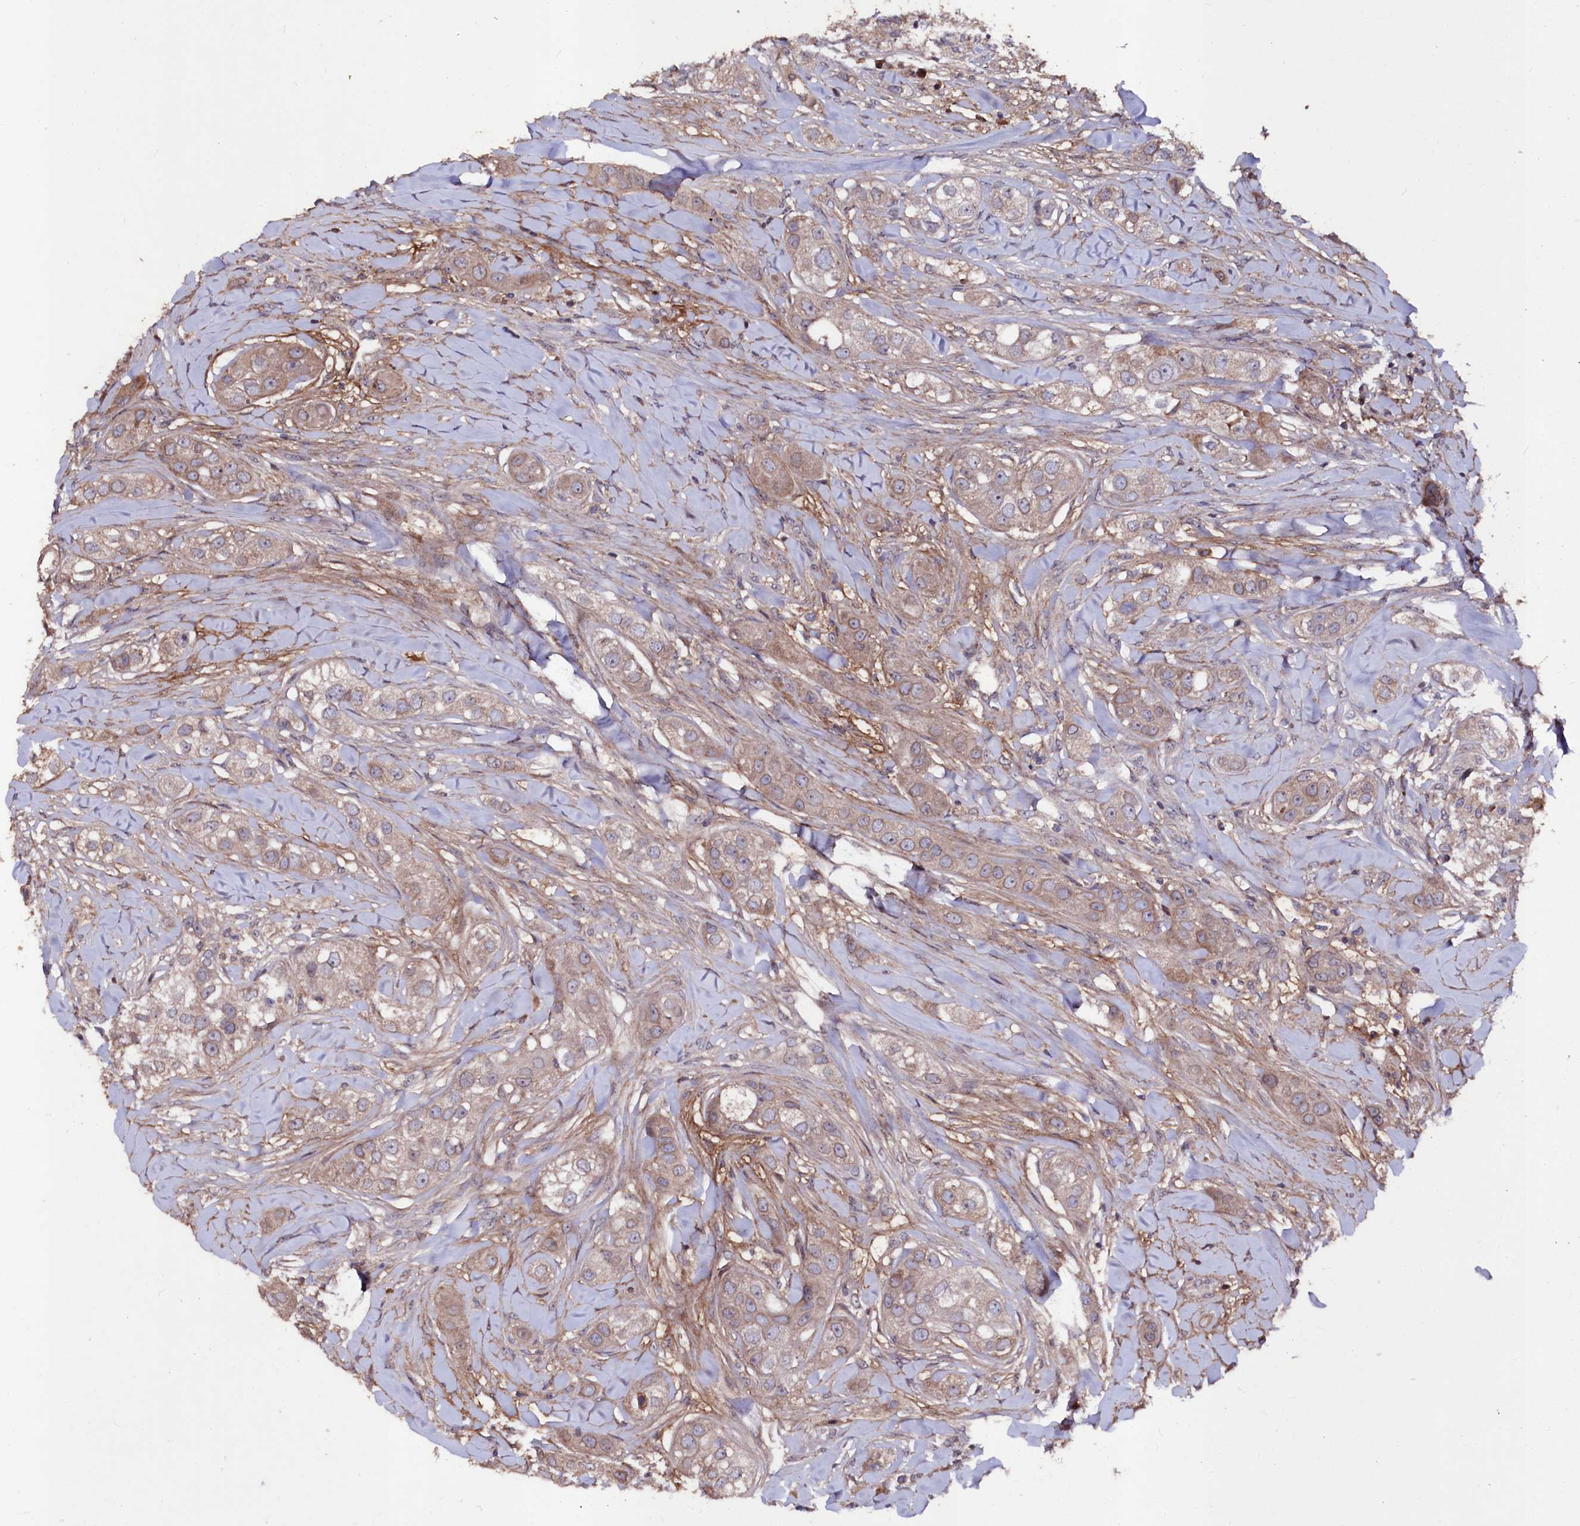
{"staining": {"intensity": "weak", "quantity": "25%-75%", "location": "cytoplasmic/membranous"}, "tissue": "head and neck cancer", "cell_type": "Tumor cells", "image_type": "cancer", "snomed": [{"axis": "morphology", "description": "Normal tissue, NOS"}, {"axis": "morphology", "description": "Squamous cell carcinoma, NOS"}, {"axis": "topography", "description": "Skeletal muscle"}, {"axis": "topography", "description": "Head-Neck"}], "caption": "This is an image of immunohistochemistry (IHC) staining of head and neck cancer, which shows weak positivity in the cytoplasmic/membranous of tumor cells.", "gene": "MYO1H", "patient": {"sex": "male", "age": 51}}